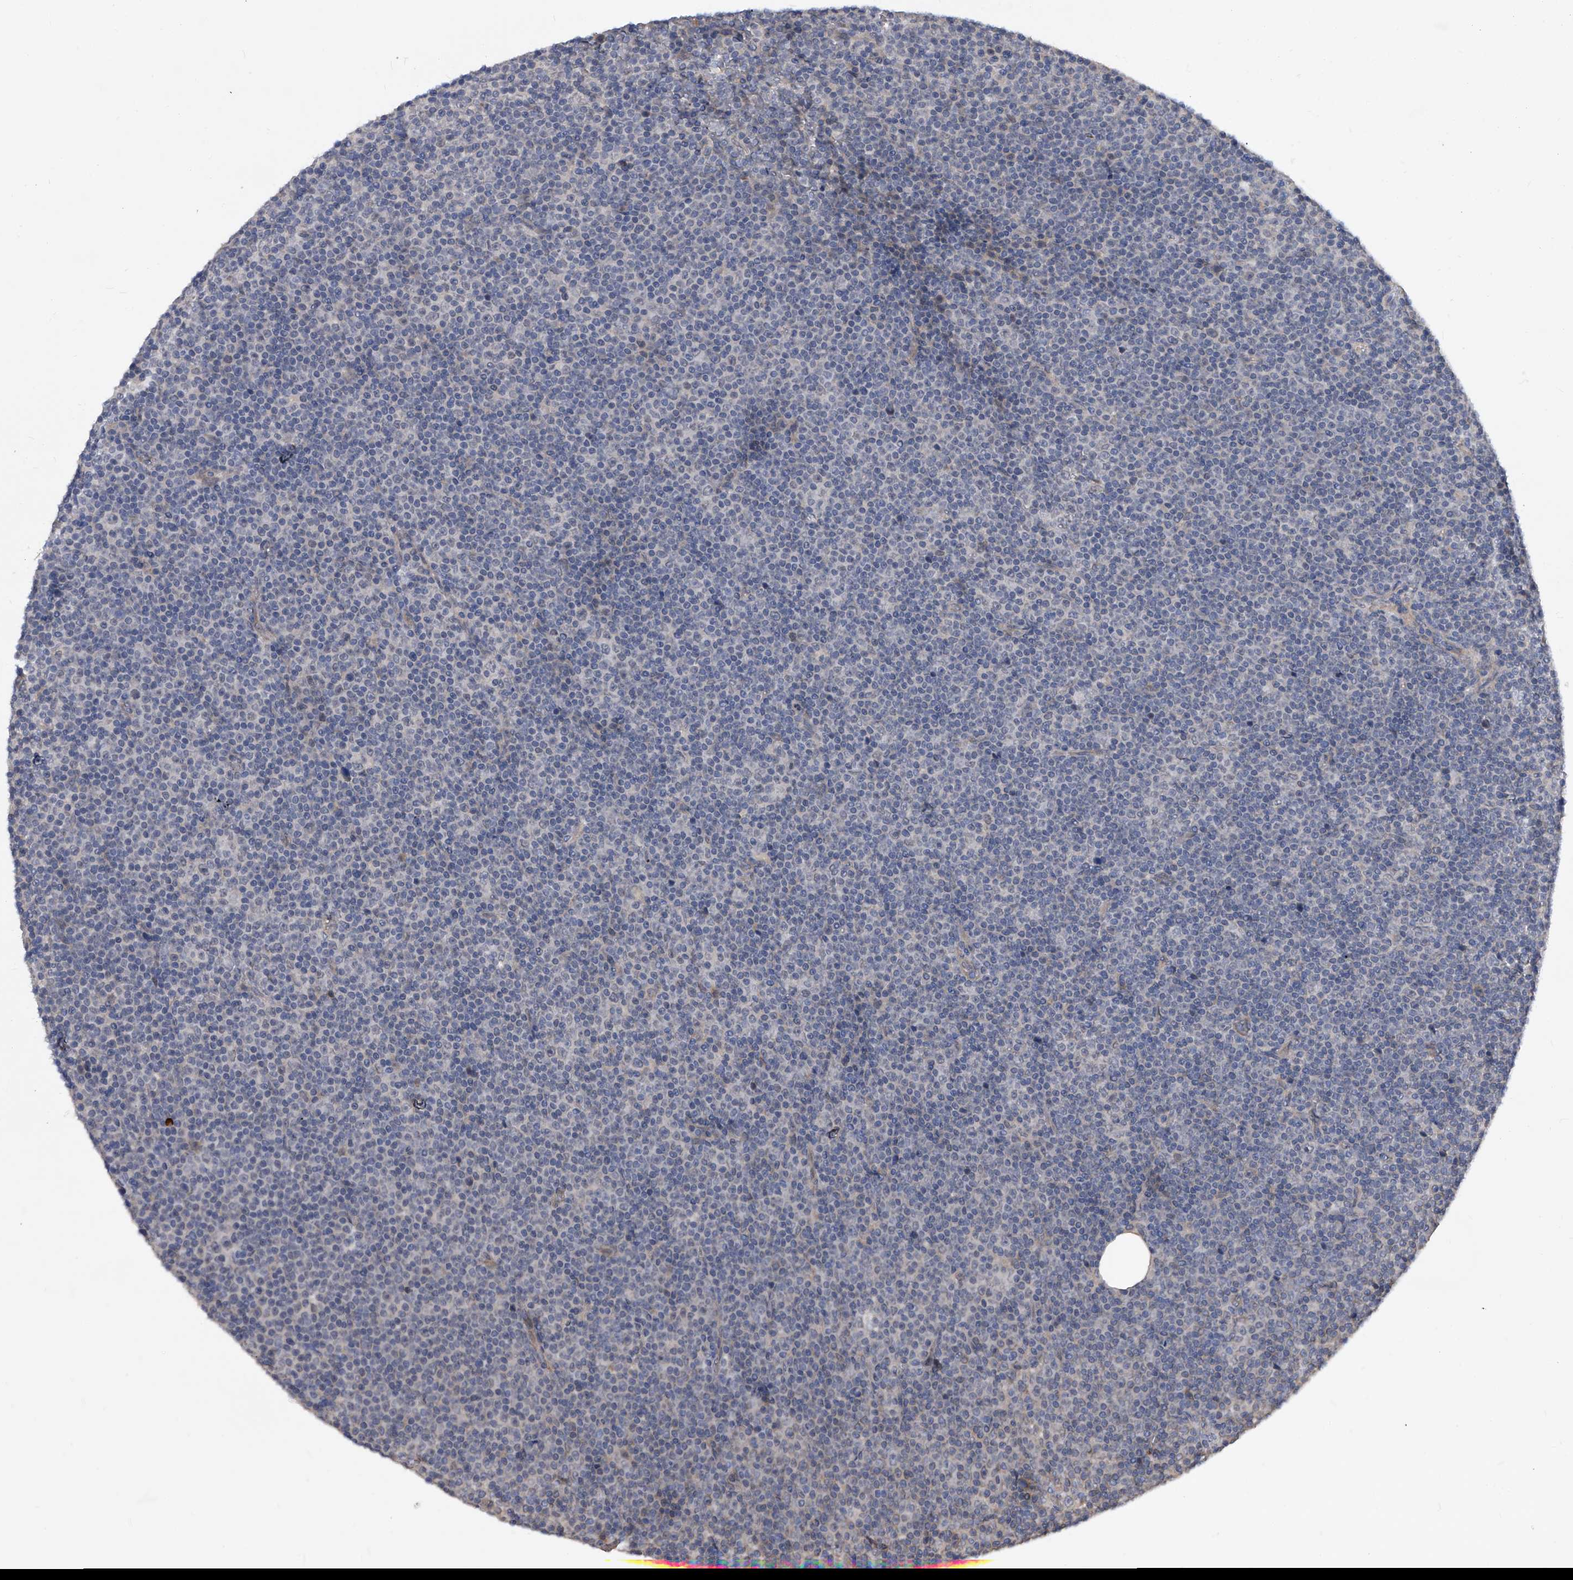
{"staining": {"intensity": "negative", "quantity": "none", "location": "none"}, "tissue": "lymphoma", "cell_type": "Tumor cells", "image_type": "cancer", "snomed": [{"axis": "morphology", "description": "Malignant lymphoma, non-Hodgkin's type, Low grade"}, {"axis": "topography", "description": "Lymph node"}], "caption": "Immunohistochemistry (IHC) image of neoplastic tissue: human lymphoma stained with DAB exhibits no significant protein positivity in tumor cells.", "gene": "ZNF25", "patient": {"sex": "female", "age": 67}}